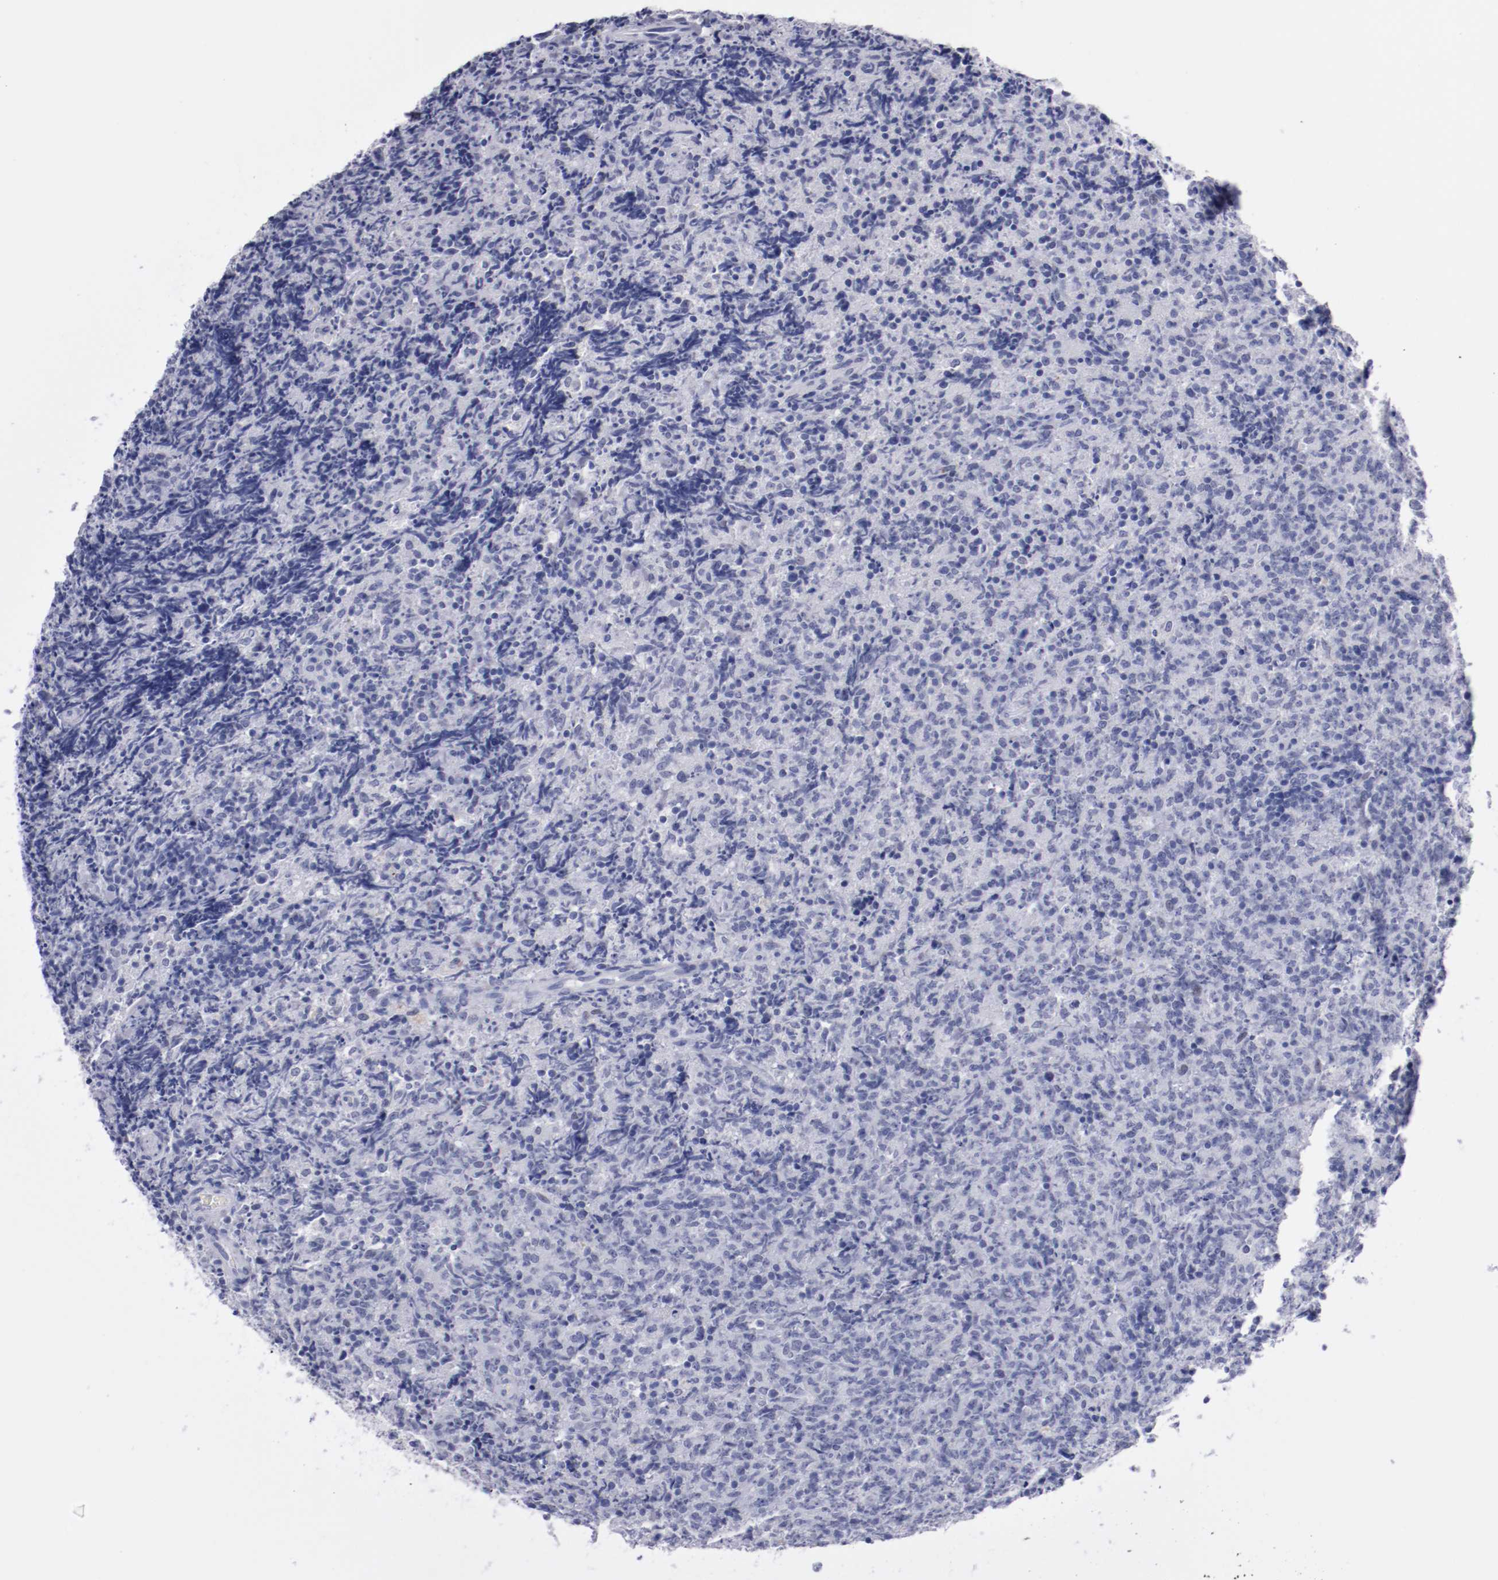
{"staining": {"intensity": "negative", "quantity": "none", "location": "none"}, "tissue": "lymphoma", "cell_type": "Tumor cells", "image_type": "cancer", "snomed": [{"axis": "morphology", "description": "Malignant lymphoma, non-Hodgkin's type, High grade"}, {"axis": "topography", "description": "Tonsil"}], "caption": "Immunohistochemical staining of human high-grade malignant lymphoma, non-Hodgkin's type shows no significant staining in tumor cells. (DAB IHC, high magnification).", "gene": "HNF1B", "patient": {"sex": "female", "age": 36}}